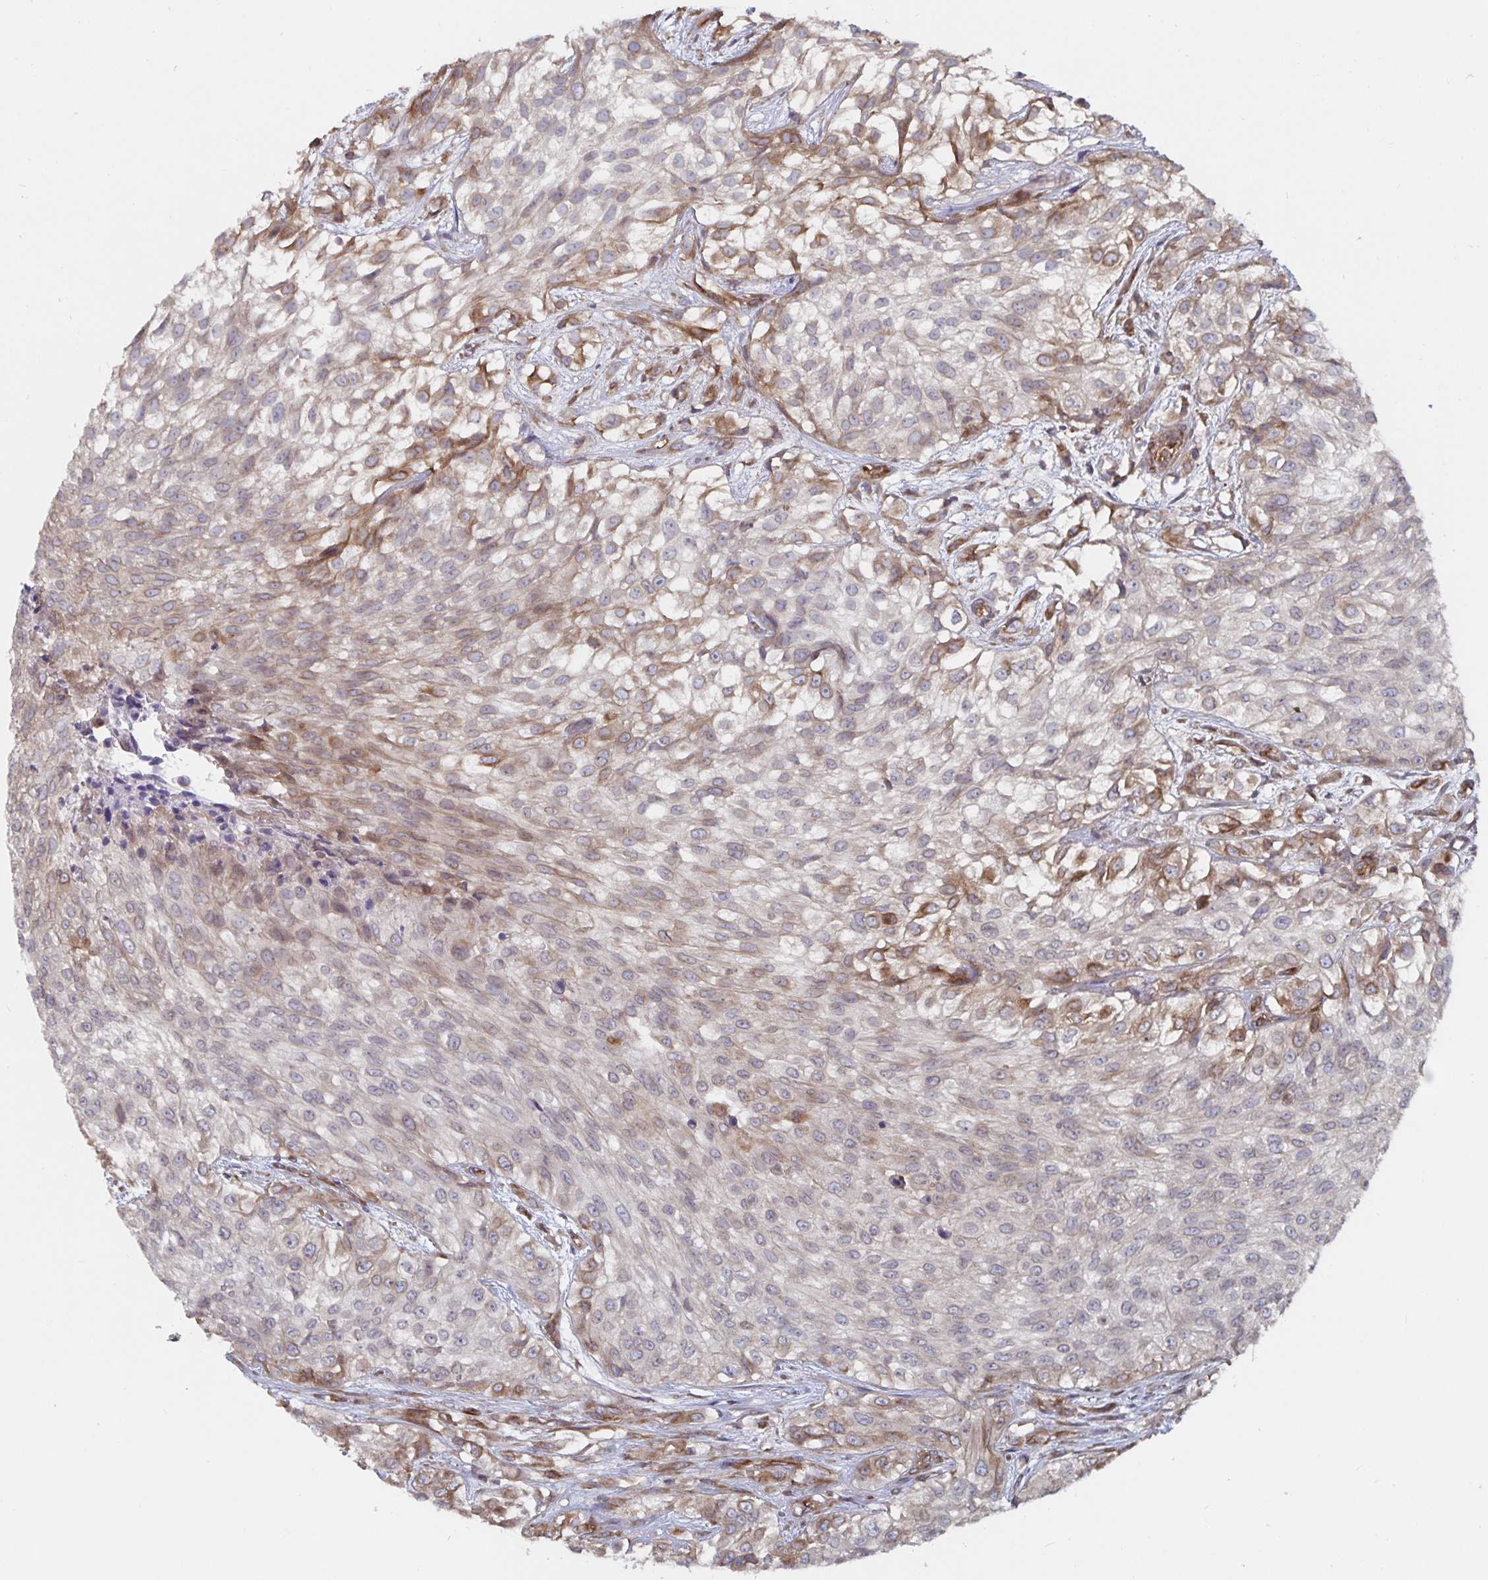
{"staining": {"intensity": "moderate", "quantity": "25%-75%", "location": "cytoplasmic/membranous"}, "tissue": "urothelial cancer", "cell_type": "Tumor cells", "image_type": "cancer", "snomed": [{"axis": "morphology", "description": "Urothelial carcinoma, High grade"}, {"axis": "topography", "description": "Urinary bladder"}], "caption": "Protein expression analysis of urothelial carcinoma (high-grade) demonstrates moderate cytoplasmic/membranous staining in about 25%-75% of tumor cells.", "gene": "BCAP29", "patient": {"sex": "male", "age": 56}}